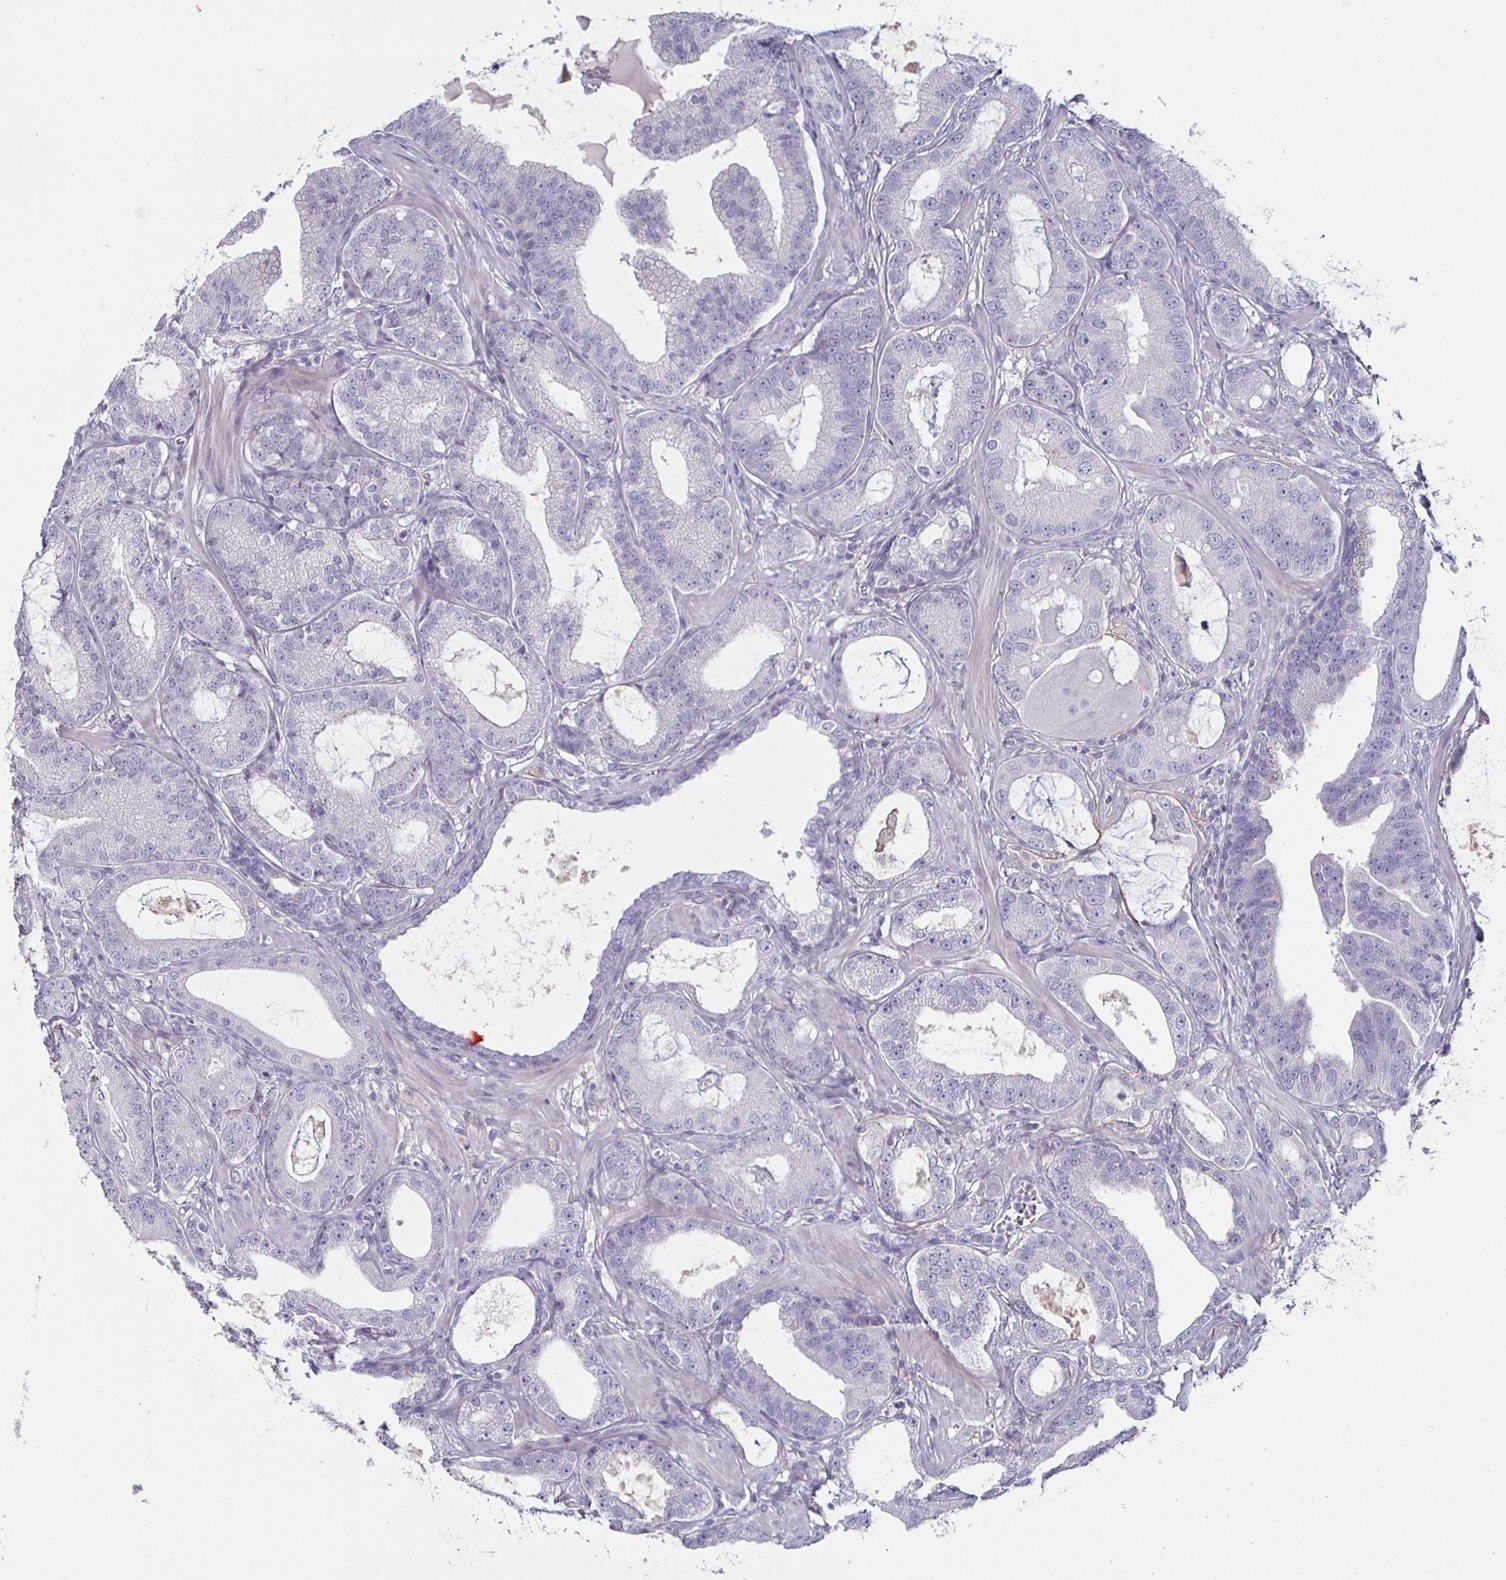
{"staining": {"intensity": "negative", "quantity": "none", "location": "none"}, "tissue": "prostate cancer", "cell_type": "Tumor cells", "image_type": "cancer", "snomed": [{"axis": "morphology", "description": "Adenocarcinoma, High grade"}, {"axis": "topography", "description": "Prostate"}], "caption": "Immunohistochemistry (IHC) photomicrograph of prostate cancer stained for a protein (brown), which exhibits no positivity in tumor cells.", "gene": "ENPP1", "patient": {"sex": "male", "age": 65}}